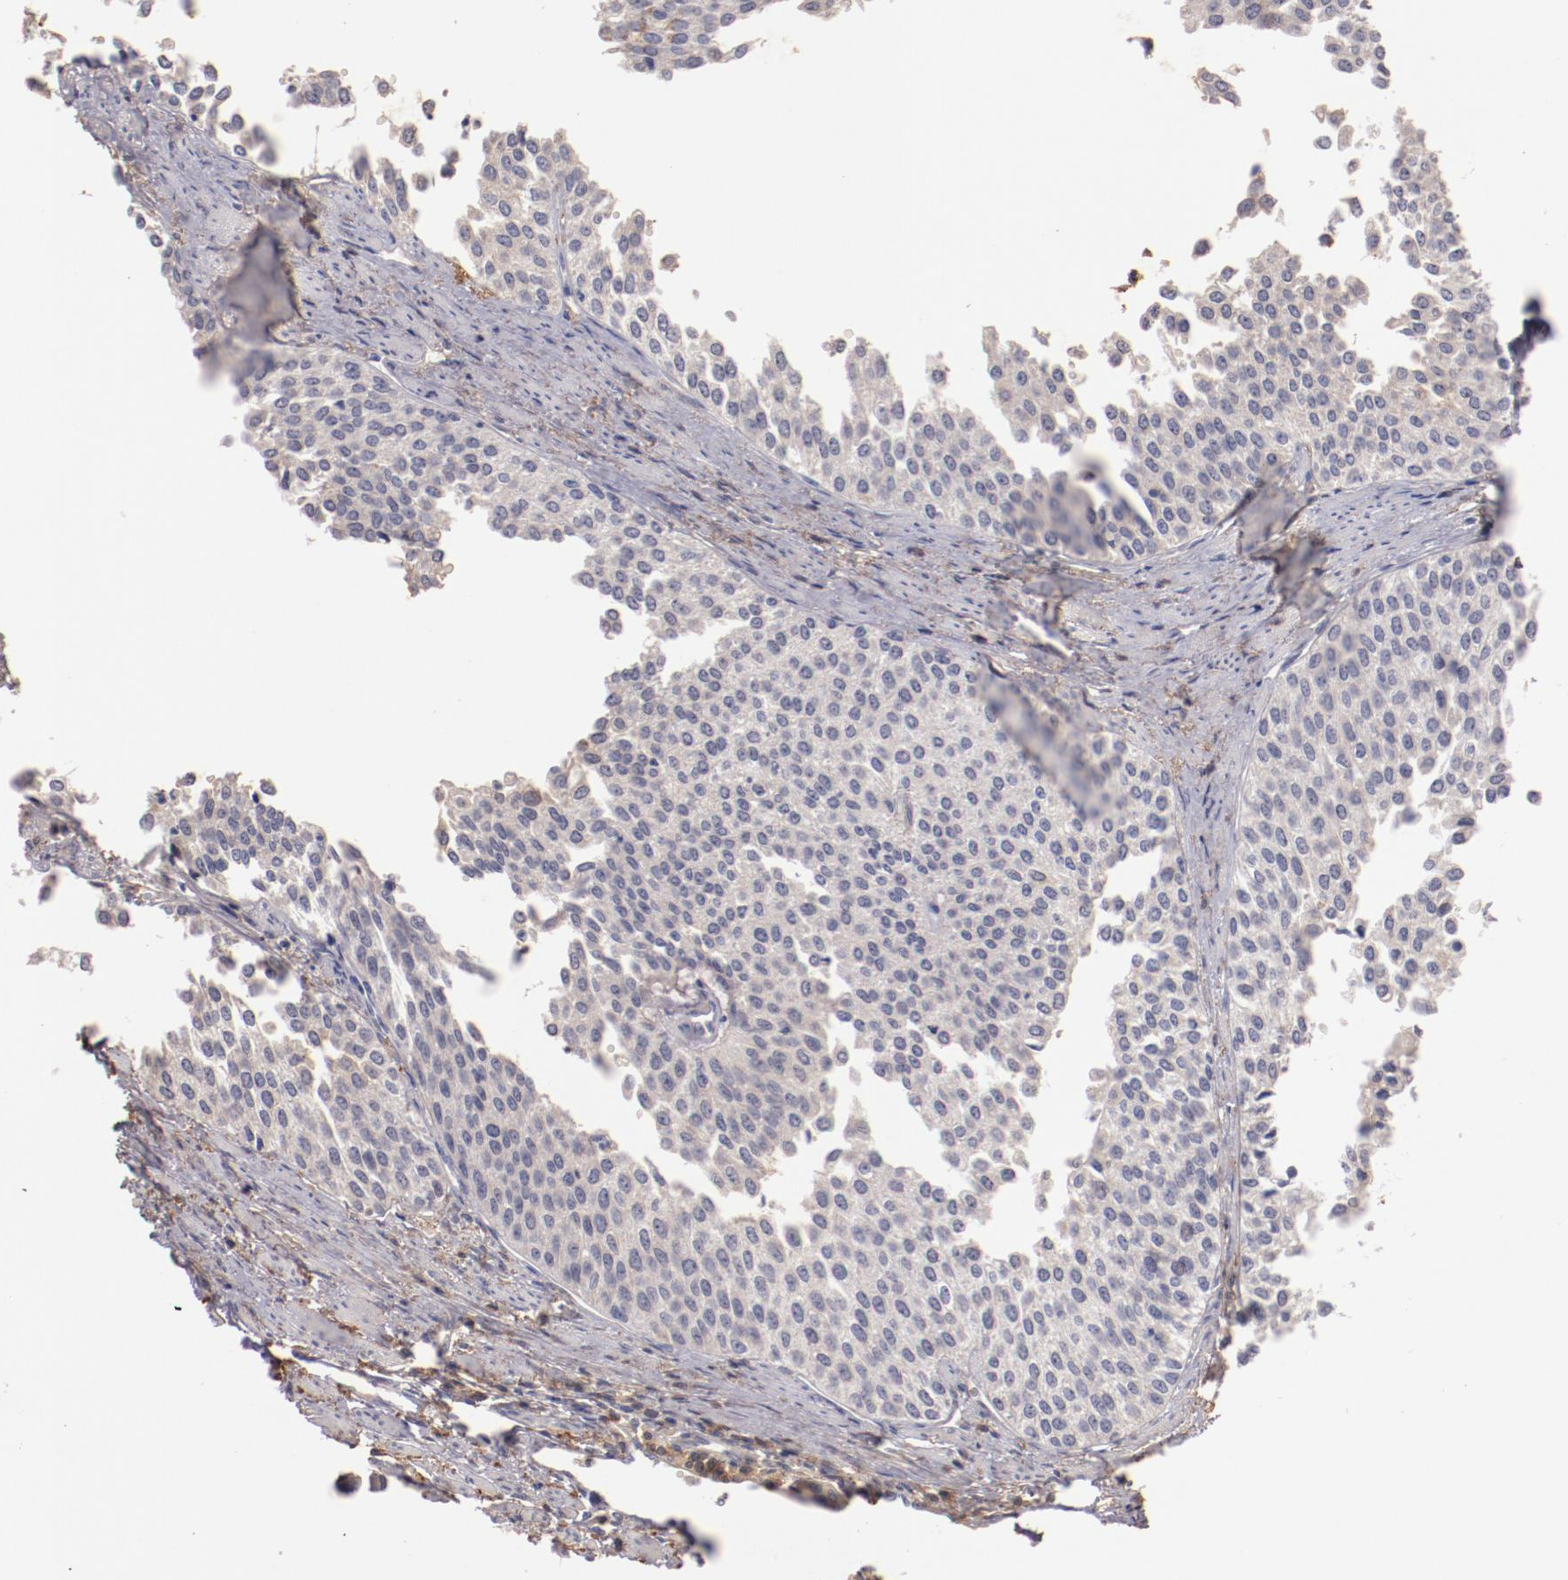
{"staining": {"intensity": "negative", "quantity": "none", "location": "none"}, "tissue": "urothelial cancer", "cell_type": "Tumor cells", "image_type": "cancer", "snomed": [{"axis": "morphology", "description": "Urothelial carcinoma, Low grade"}, {"axis": "topography", "description": "Urinary bladder"}], "caption": "This is a photomicrograph of IHC staining of urothelial cancer, which shows no staining in tumor cells.", "gene": "MBL2", "patient": {"sex": "female", "age": 73}}